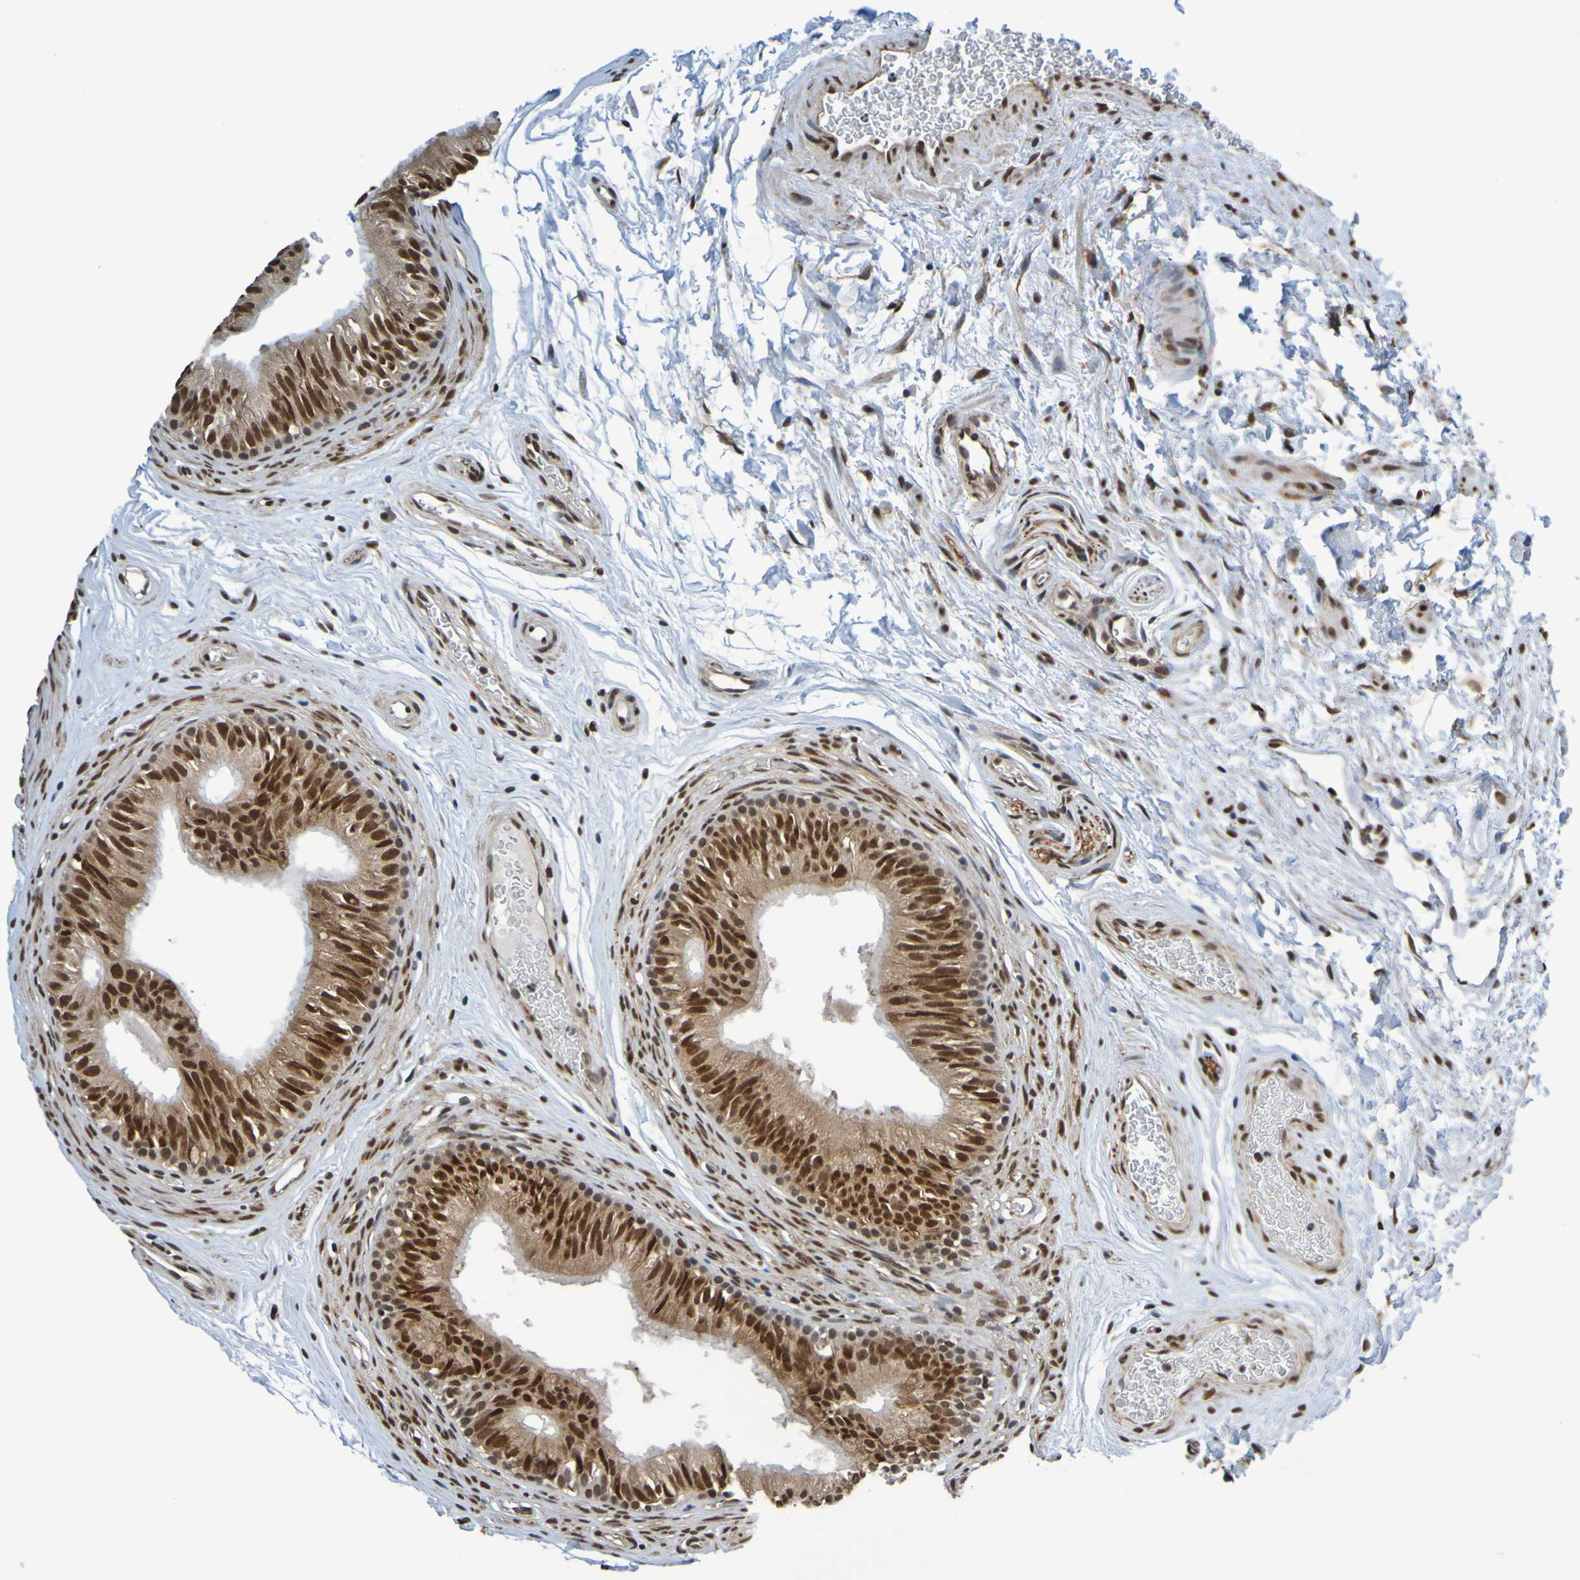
{"staining": {"intensity": "strong", "quantity": ">75%", "location": "cytoplasmic/membranous,nuclear"}, "tissue": "epididymis", "cell_type": "Glandular cells", "image_type": "normal", "snomed": [{"axis": "morphology", "description": "Normal tissue, NOS"}, {"axis": "topography", "description": "Epididymis"}], "caption": "DAB immunohistochemical staining of benign epididymis exhibits strong cytoplasmic/membranous,nuclear protein positivity in about >75% of glandular cells. Nuclei are stained in blue.", "gene": "HDAC2", "patient": {"sex": "male", "age": 36}}